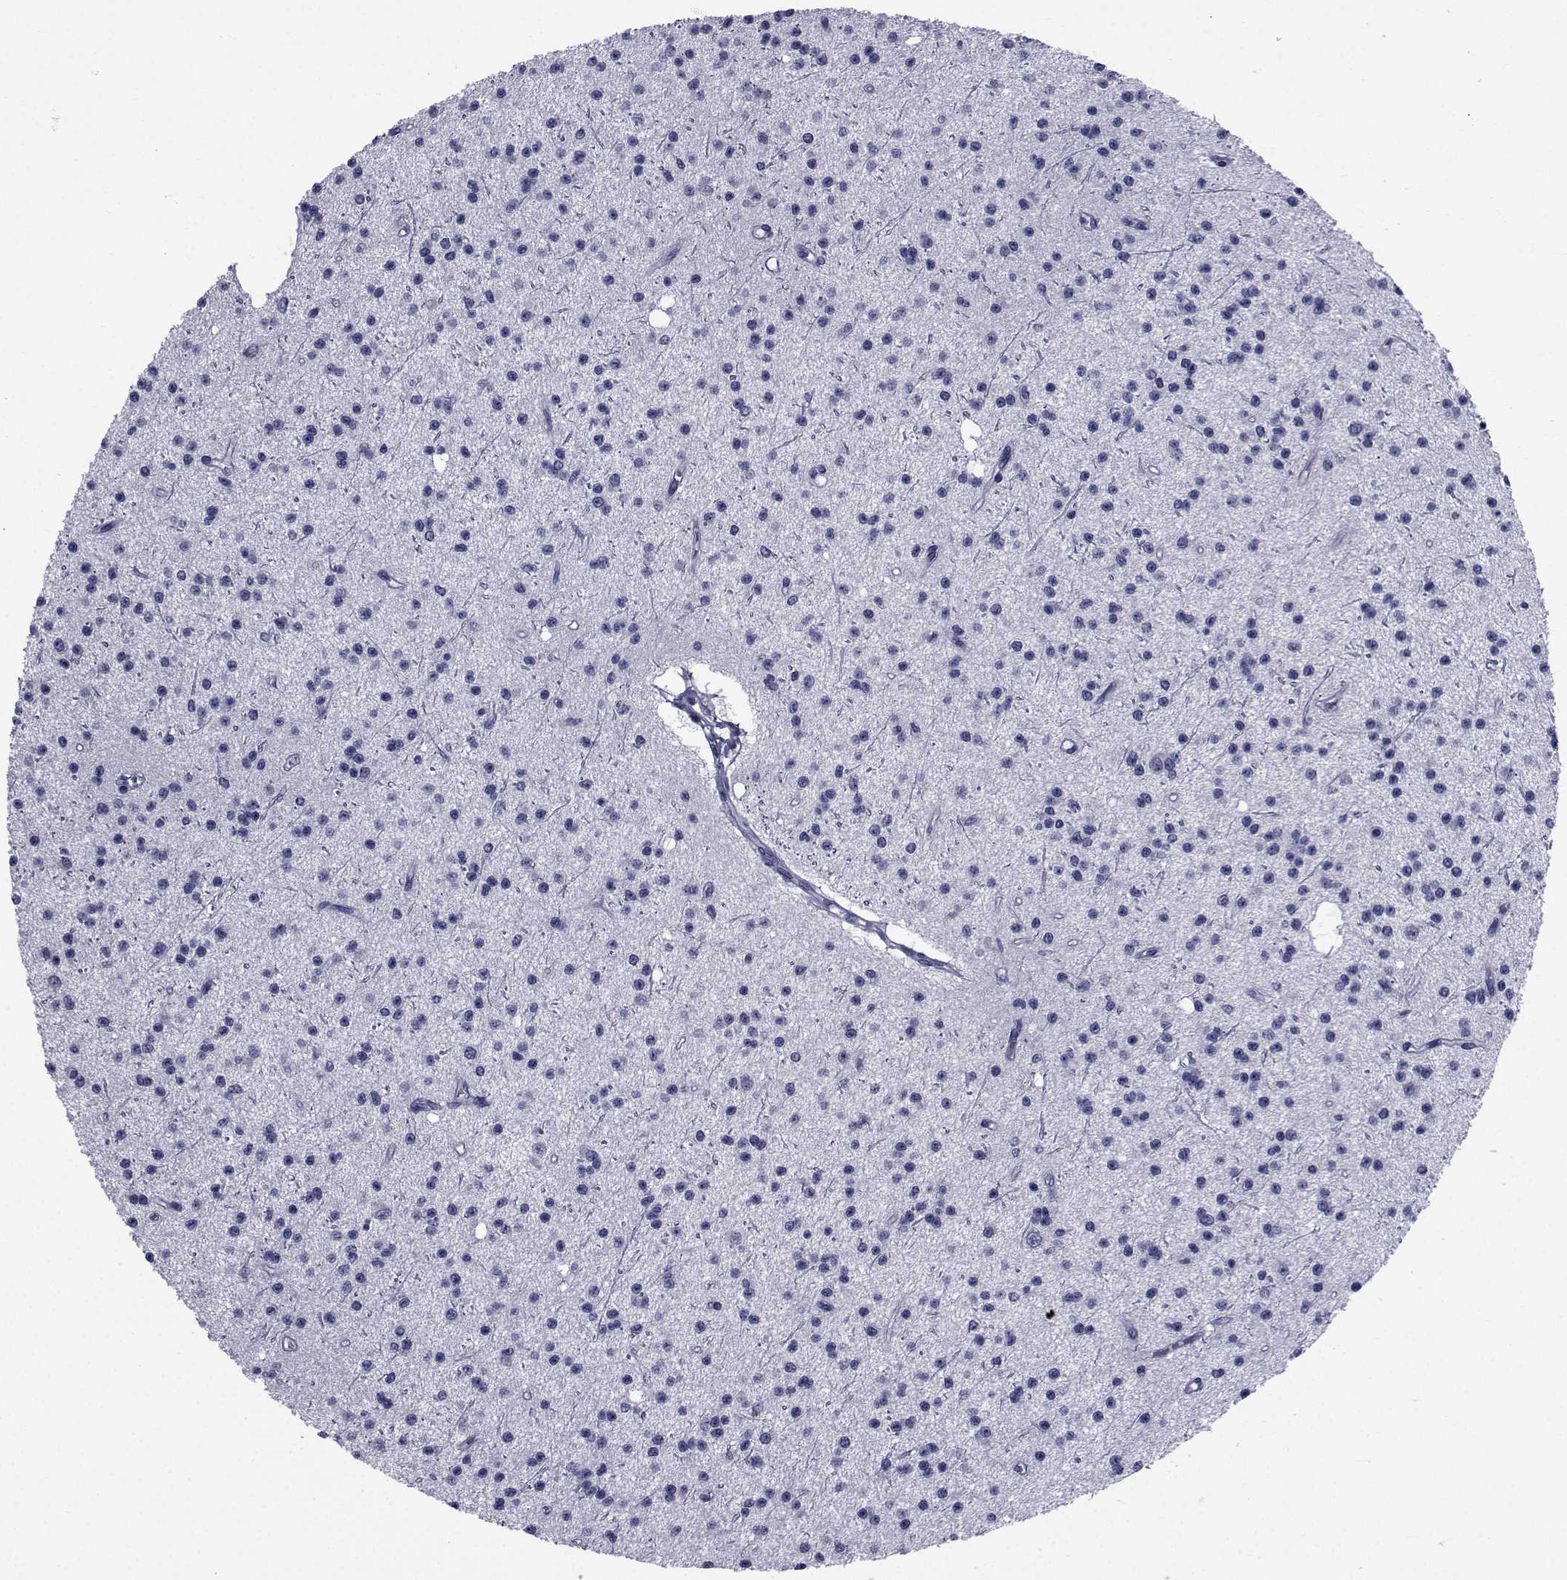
{"staining": {"intensity": "negative", "quantity": "none", "location": "none"}, "tissue": "glioma", "cell_type": "Tumor cells", "image_type": "cancer", "snomed": [{"axis": "morphology", "description": "Glioma, malignant, Low grade"}, {"axis": "topography", "description": "Brain"}], "caption": "A histopathology image of human glioma is negative for staining in tumor cells.", "gene": "ROPN1", "patient": {"sex": "male", "age": 27}}